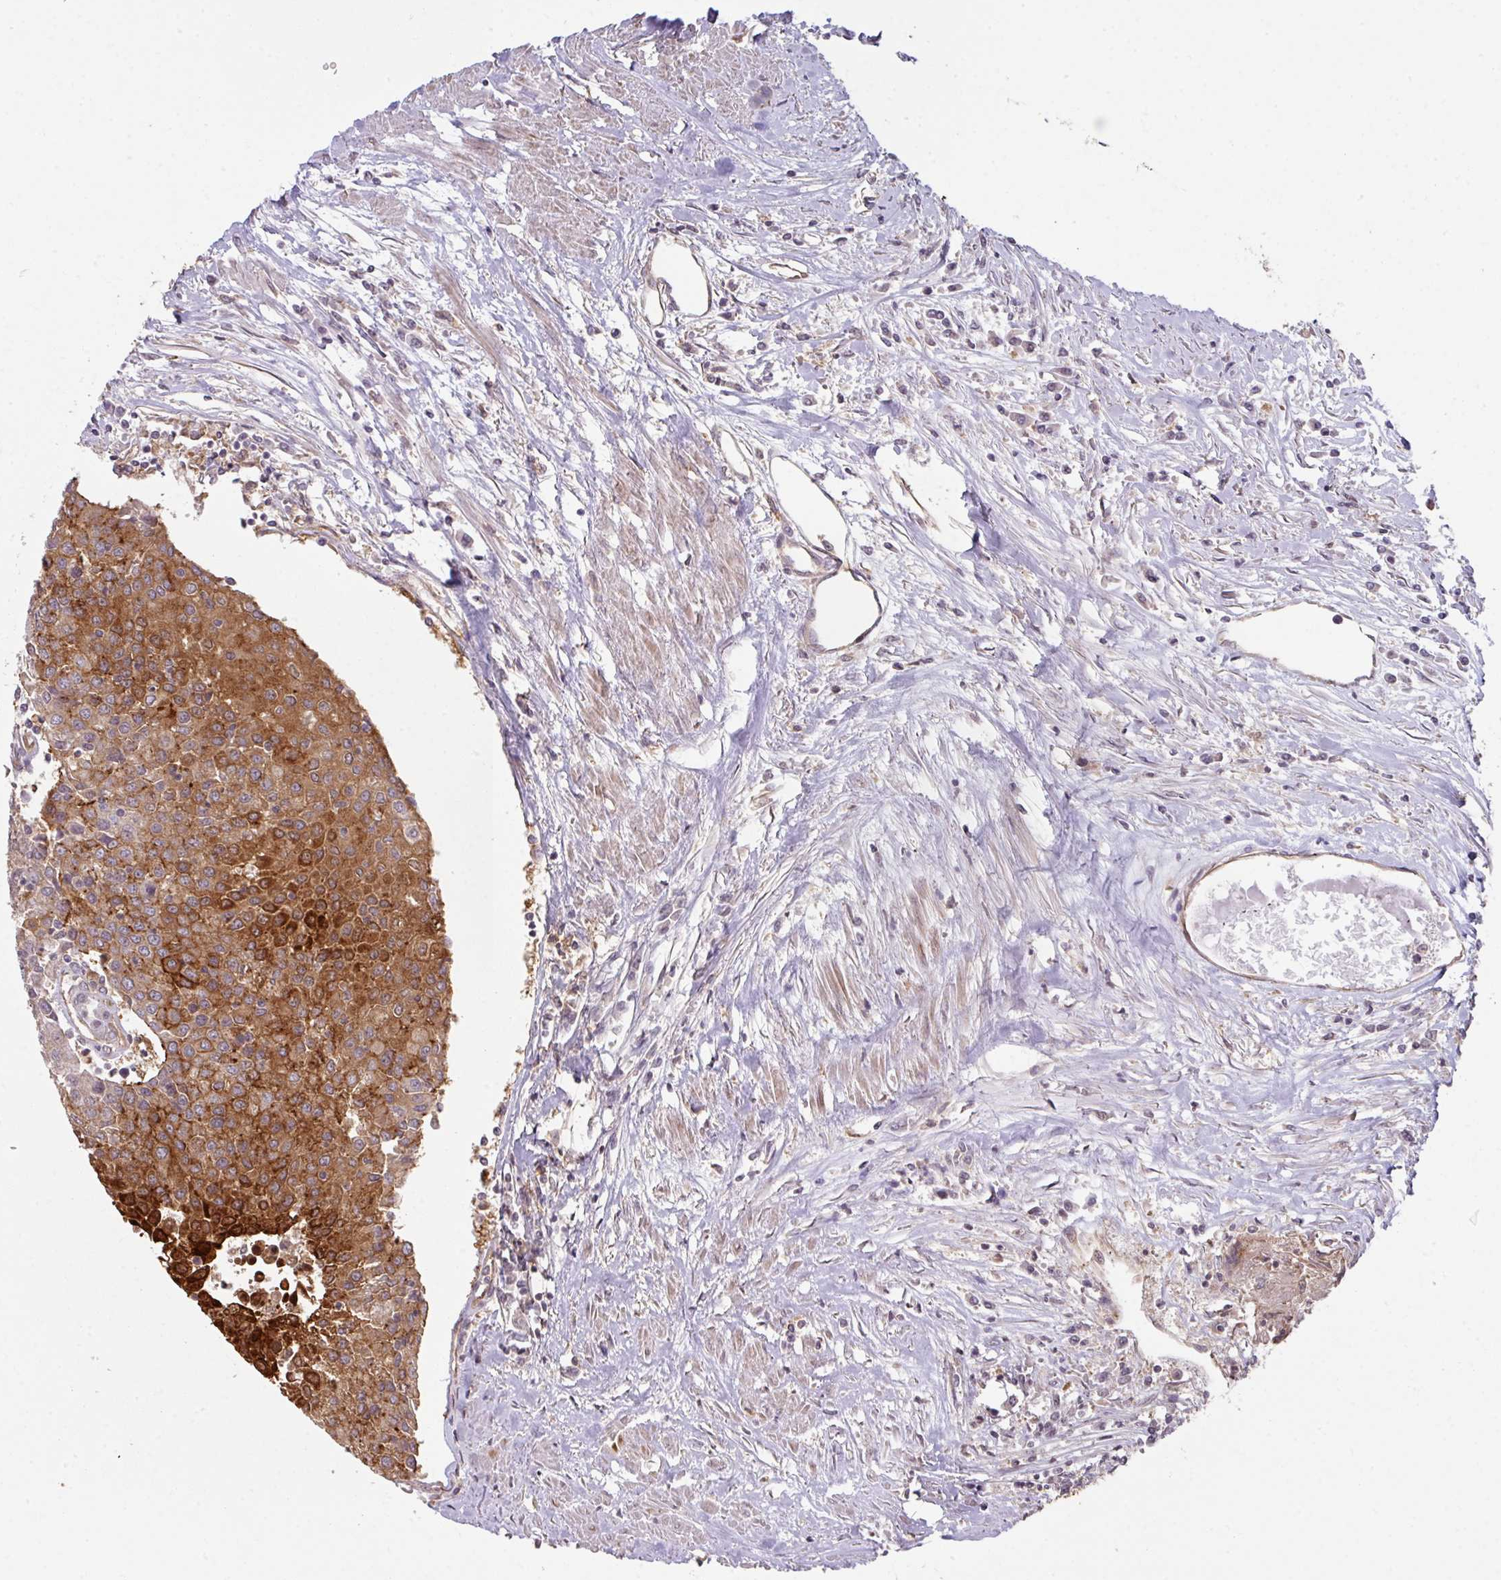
{"staining": {"intensity": "strong", "quantity": ">75%", "location": "cytoplasmic/membranous"}, "tissue": "urothelial cancer", "cell_type": "Tumor cells", "image_type": "cancer", "snomed": [{"axis": "morphology", "description": "Urothelial carcinoma, High grade"}, {"axis": "topography", "description": "Urinary bladder"}], "caption": "Urothelial cancer stained with IHC displays strong cytoplasmic/membranous positivity in approximately >75% of tumor cells.", "gene": "CYFIP2", "patient": {"sex": "female", "age": 85}}